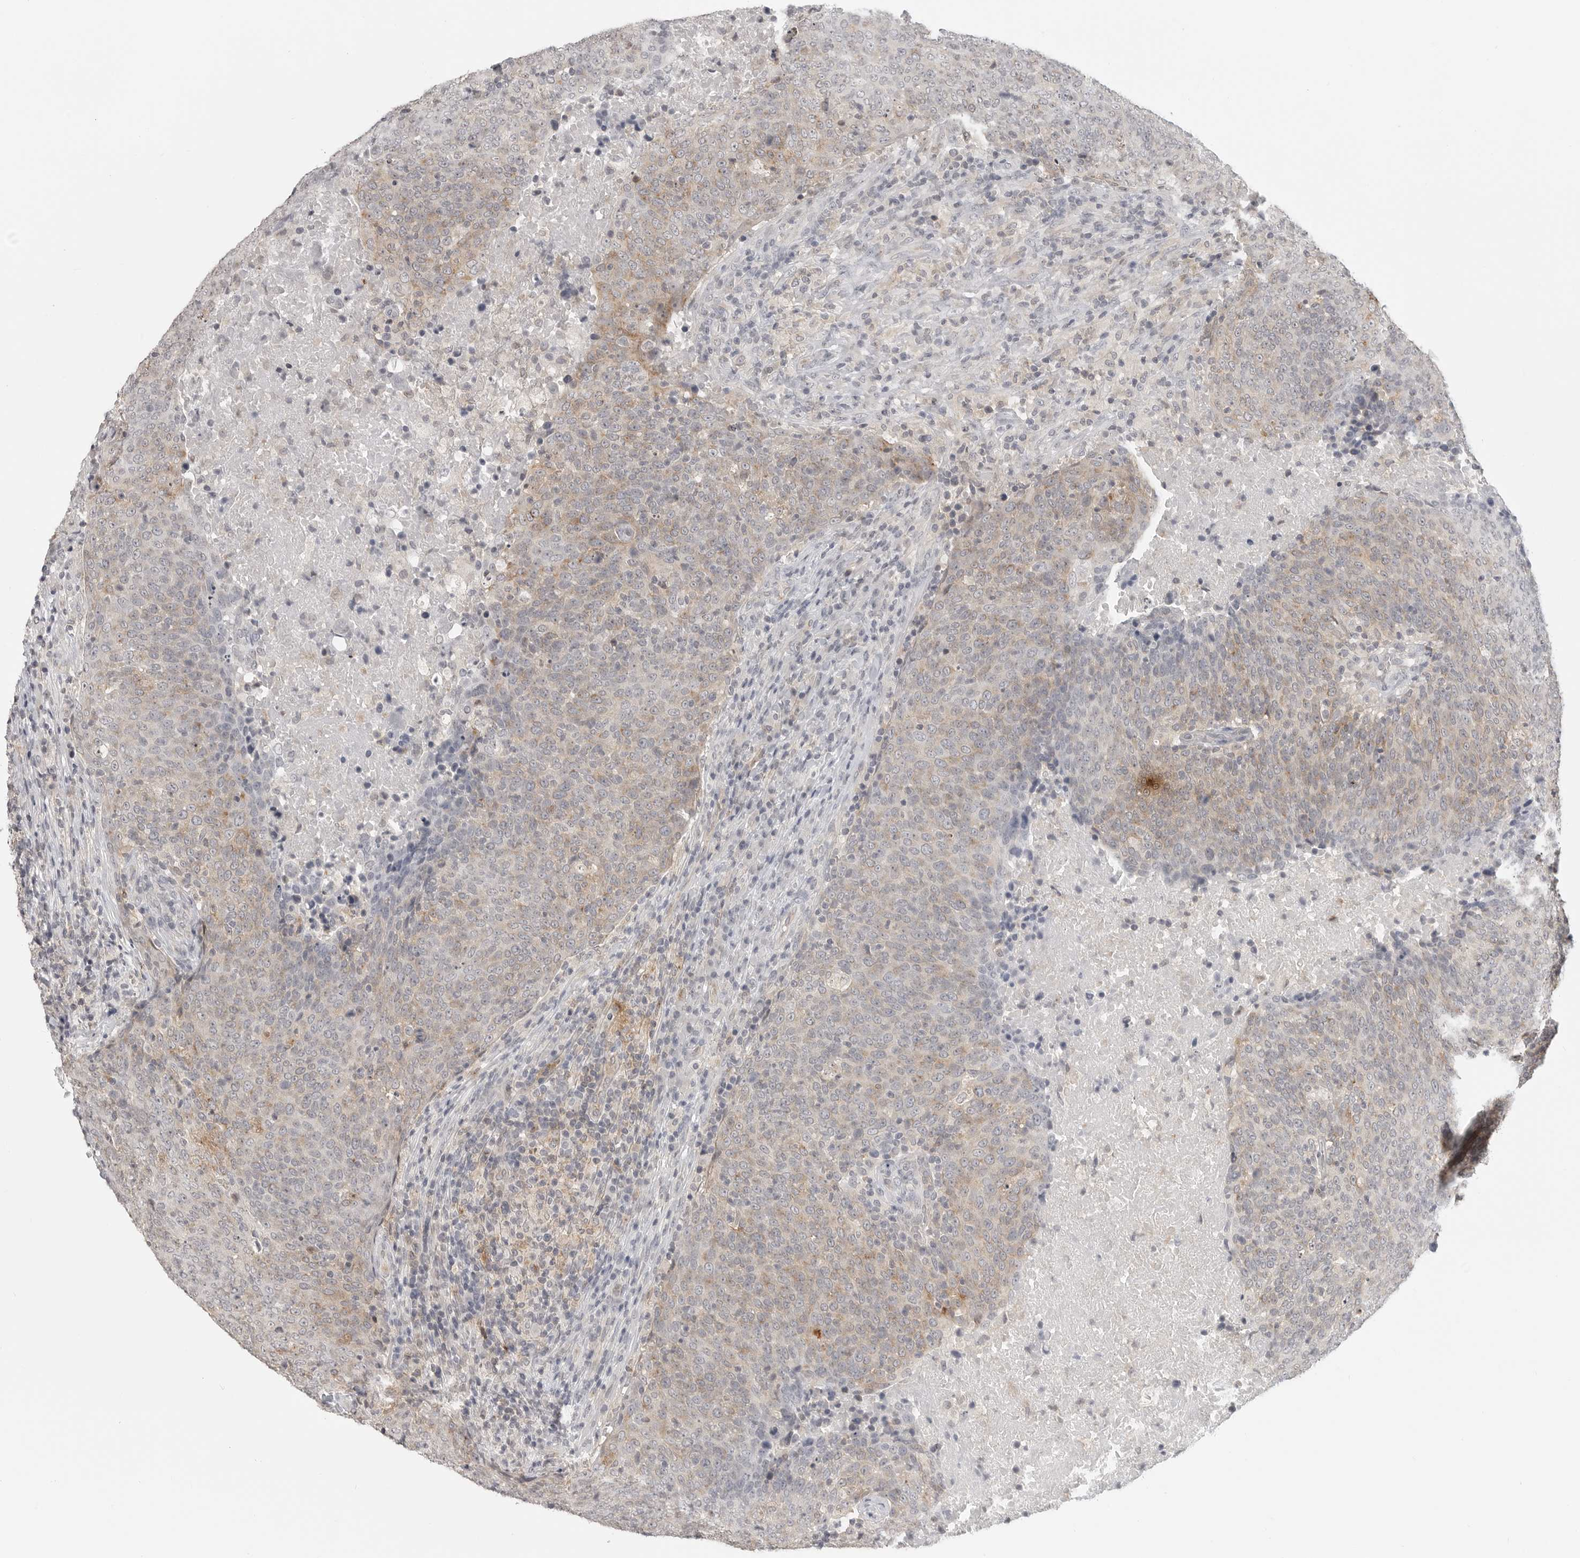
{"staining": {"intensity": "weak", "quantity": "25%-75%", "location": "cytoplasmic/membranous"}, "tissue": "head and neck cancer", "cell_type": "Tumor cells", "image_type": "cancer", "snomed": [{"axis": "morphology", "description": "Squamous cell carcinoma, NOS"}, {"axis": "morphology", "description": "Squamous cell carcinoma, metastatic, NOS"}, {"axis": "topography", "description": "Lymph node"}, {"axis": "topography", "description": "Head-Neck"}], "caption": "High-magnification brightfield microscopy of squamous cell carcinoma (head and neck) stained with DAB (brown) and counterstained with hematoxylin (blue). tumor cells exhibit weak cytoplasmic/membranous positivity is identified in approximately25%-75% of cells. Nuclei are stained in blue.", "gene": "IFNGR1", "patient": {"sex": "male", "age": 62}}